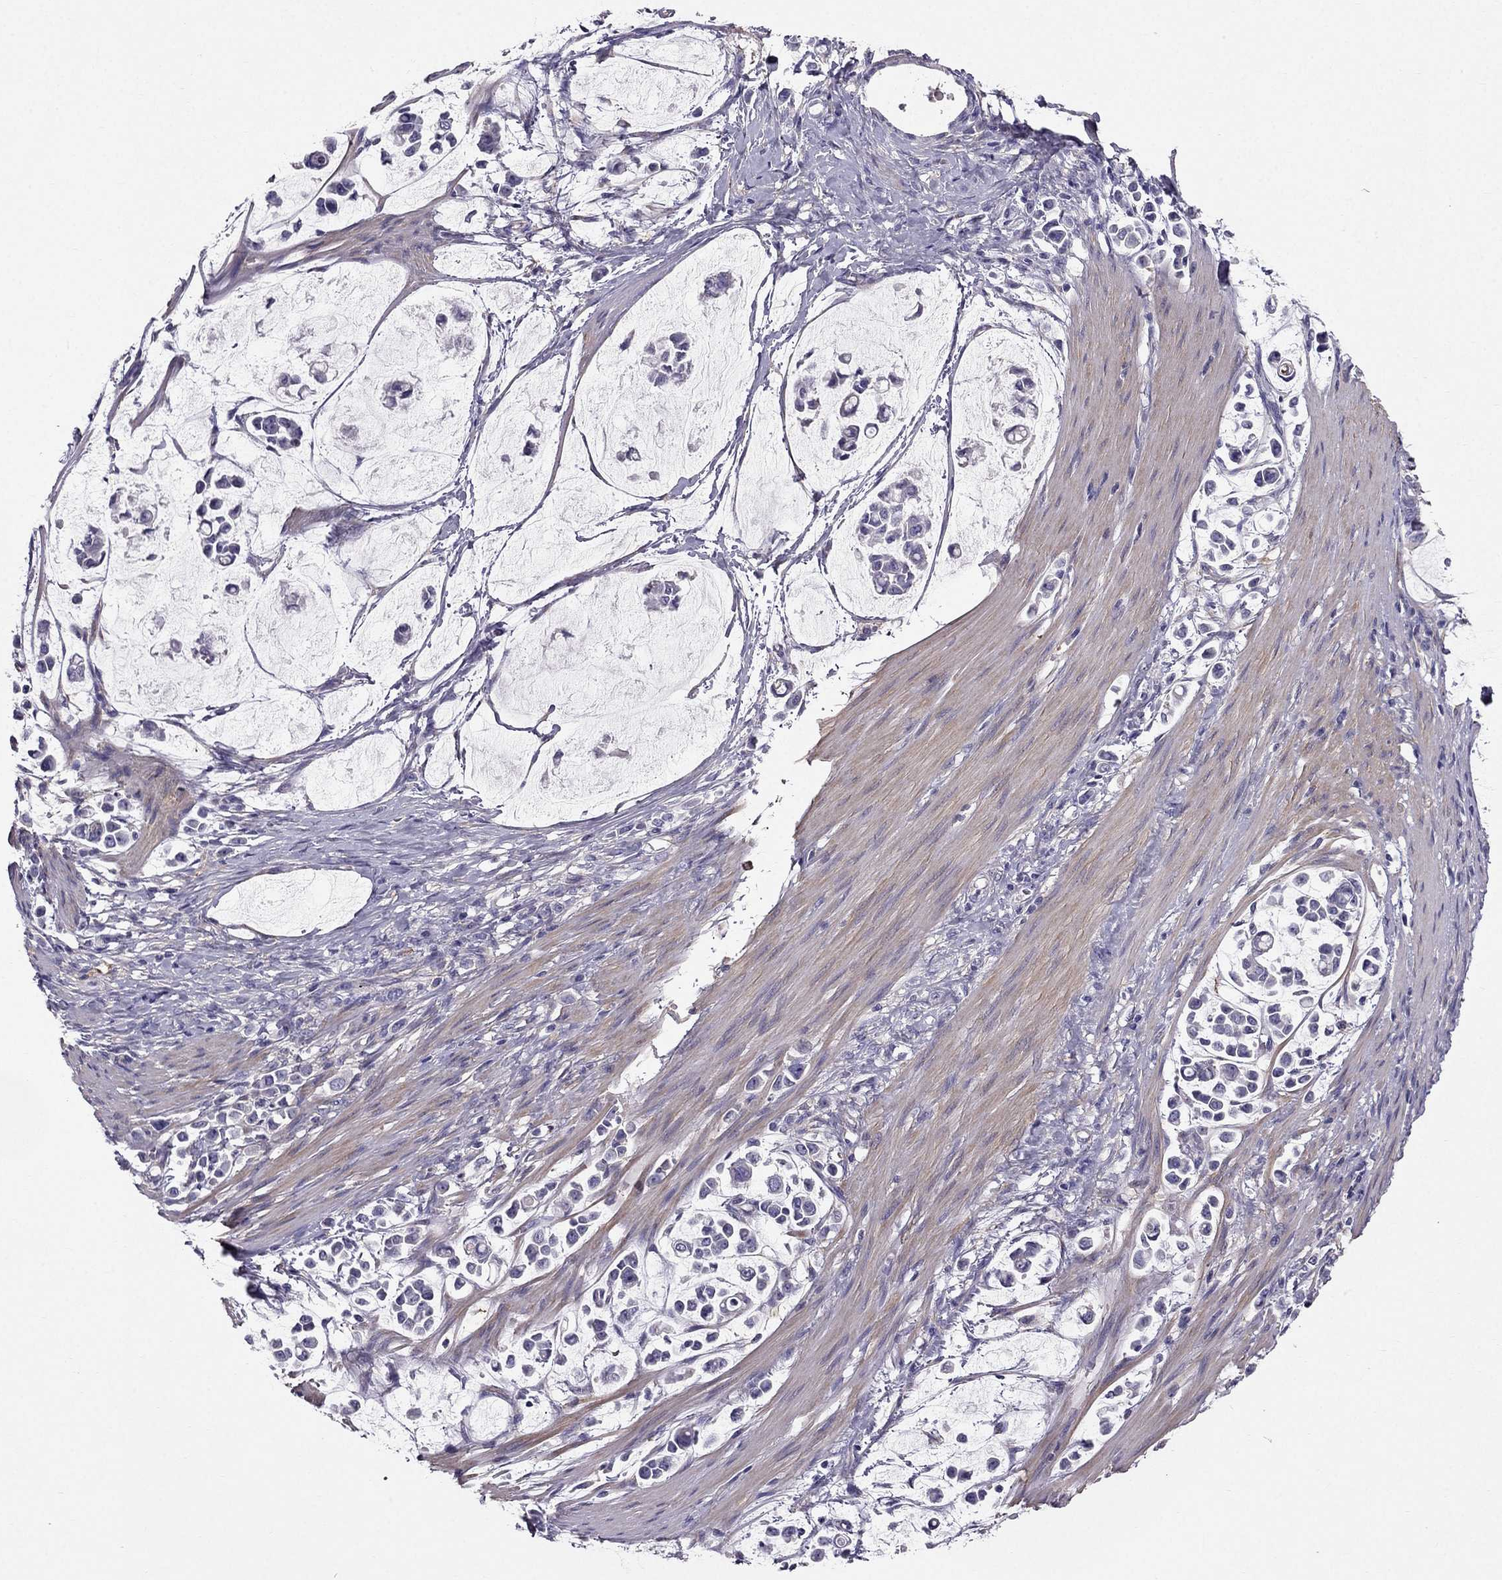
{"staining": {"intensity": "negative", "quantity": "none", "location": "none"}, "tissue": "stomach cancer", "cell_type": "Tumor cells", "image_type": "cancer", "snomed": [{"axis": "morphology", "description": "Adenocarcinoma, NOS"}, {"axis": "topography", "description": "Stomach"}], "caption": "Immunohistochemistry micrograph of human stomach cancer stained for a protein (brown), which reveals no staining in tumor cells.", "gene": "SYT5", "patient": {"sex": "male", "age": 82}}